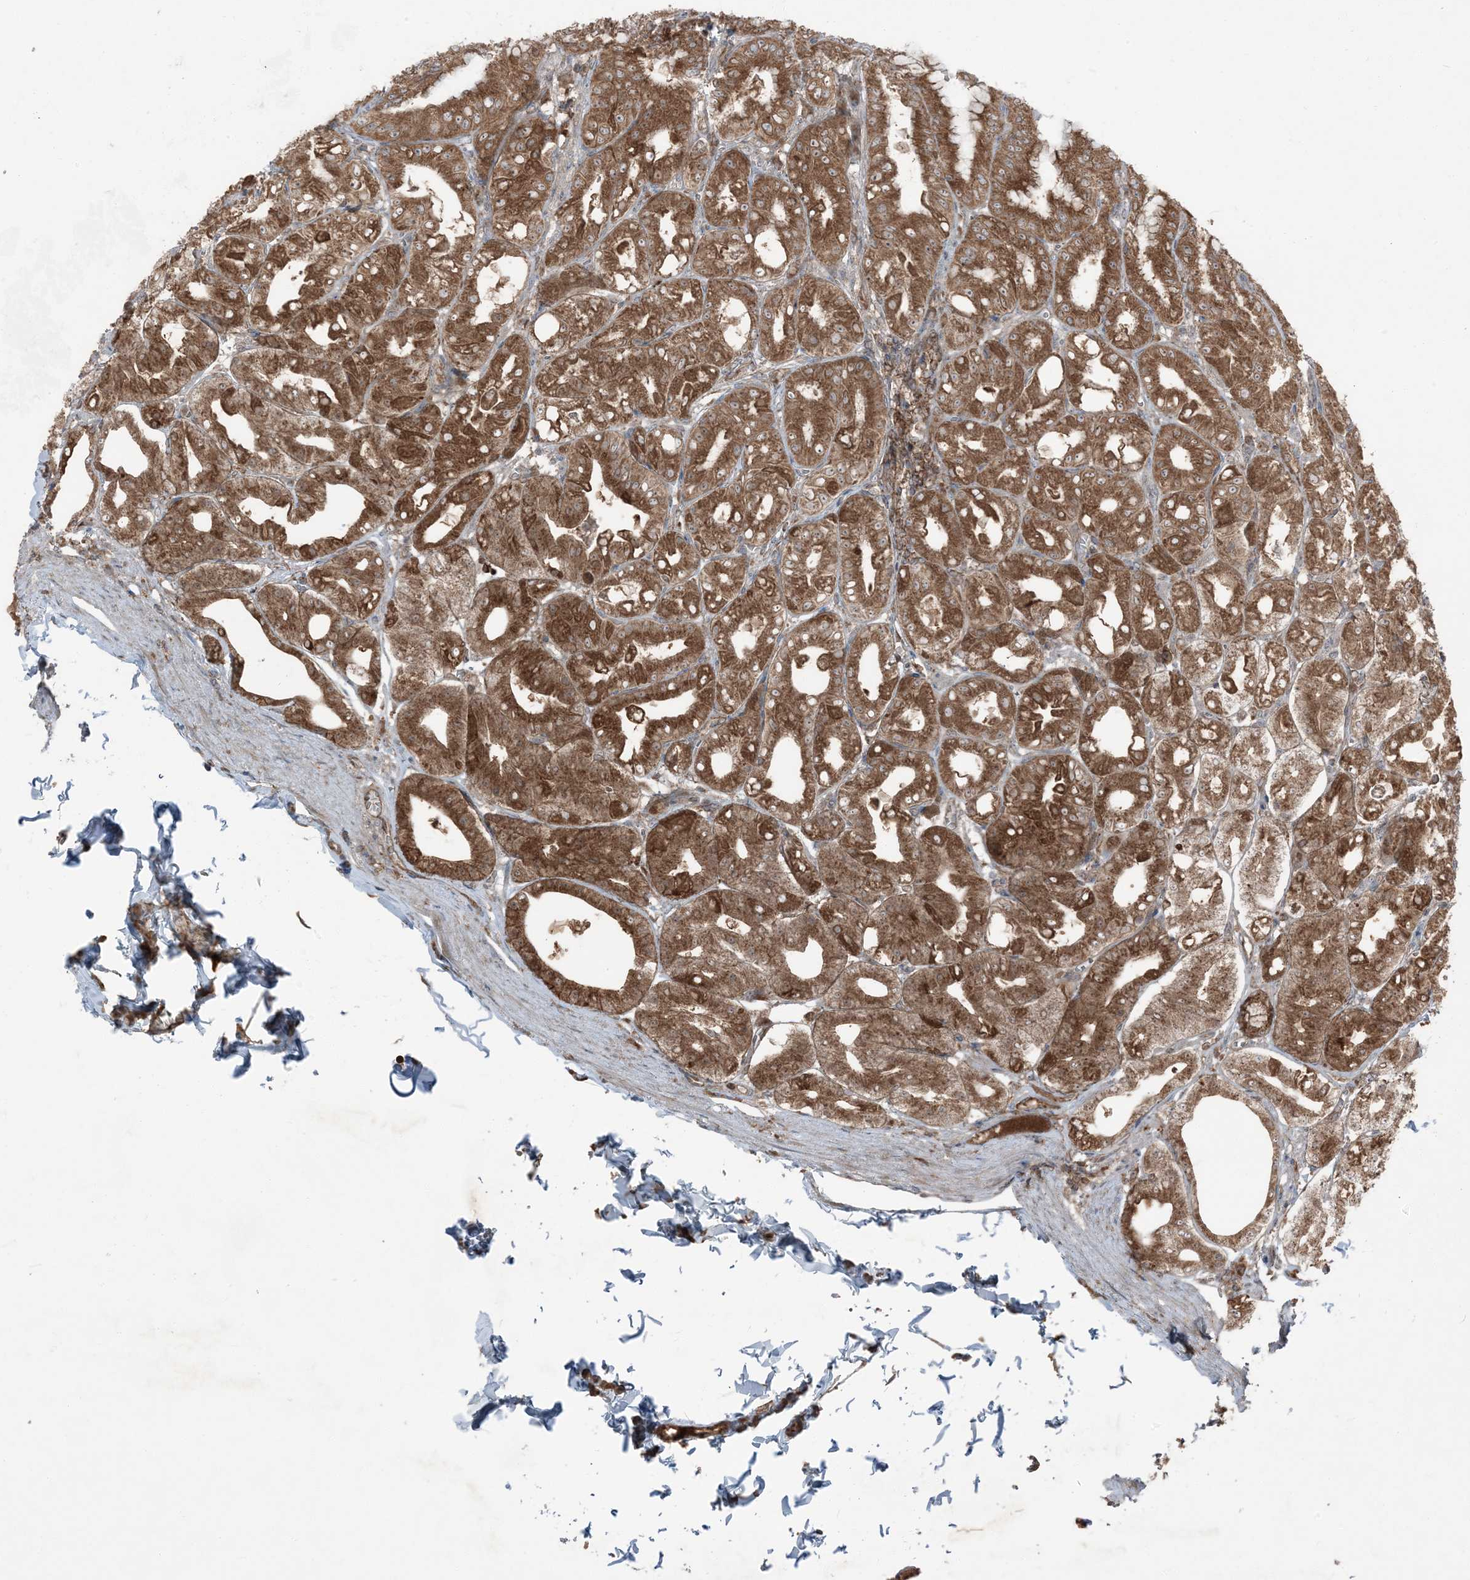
{"staining": {"intensity": "strong", "quantity": ">75%", "location": "cytoplasmic/membranous"}, "tissue": "stomach", "cell_type": "Glandular cells", "image_type": "normal", "snomed": [{"axis": "morphology", "description": "Normal tissue, NOS"}, {"axis": "topography", "description": "Stomach, lower"}], "caption": "Unremarkable stomach exhibits strong cytoplasmic/membranous positivity in about >75% of glandular cells, visualized by immunohistochemistry. Ihc stains the protein in brown and the nuclei are stained blue.", "gene": "RAB3GAP1", "patient": {"sex": "male", "age": 71}}